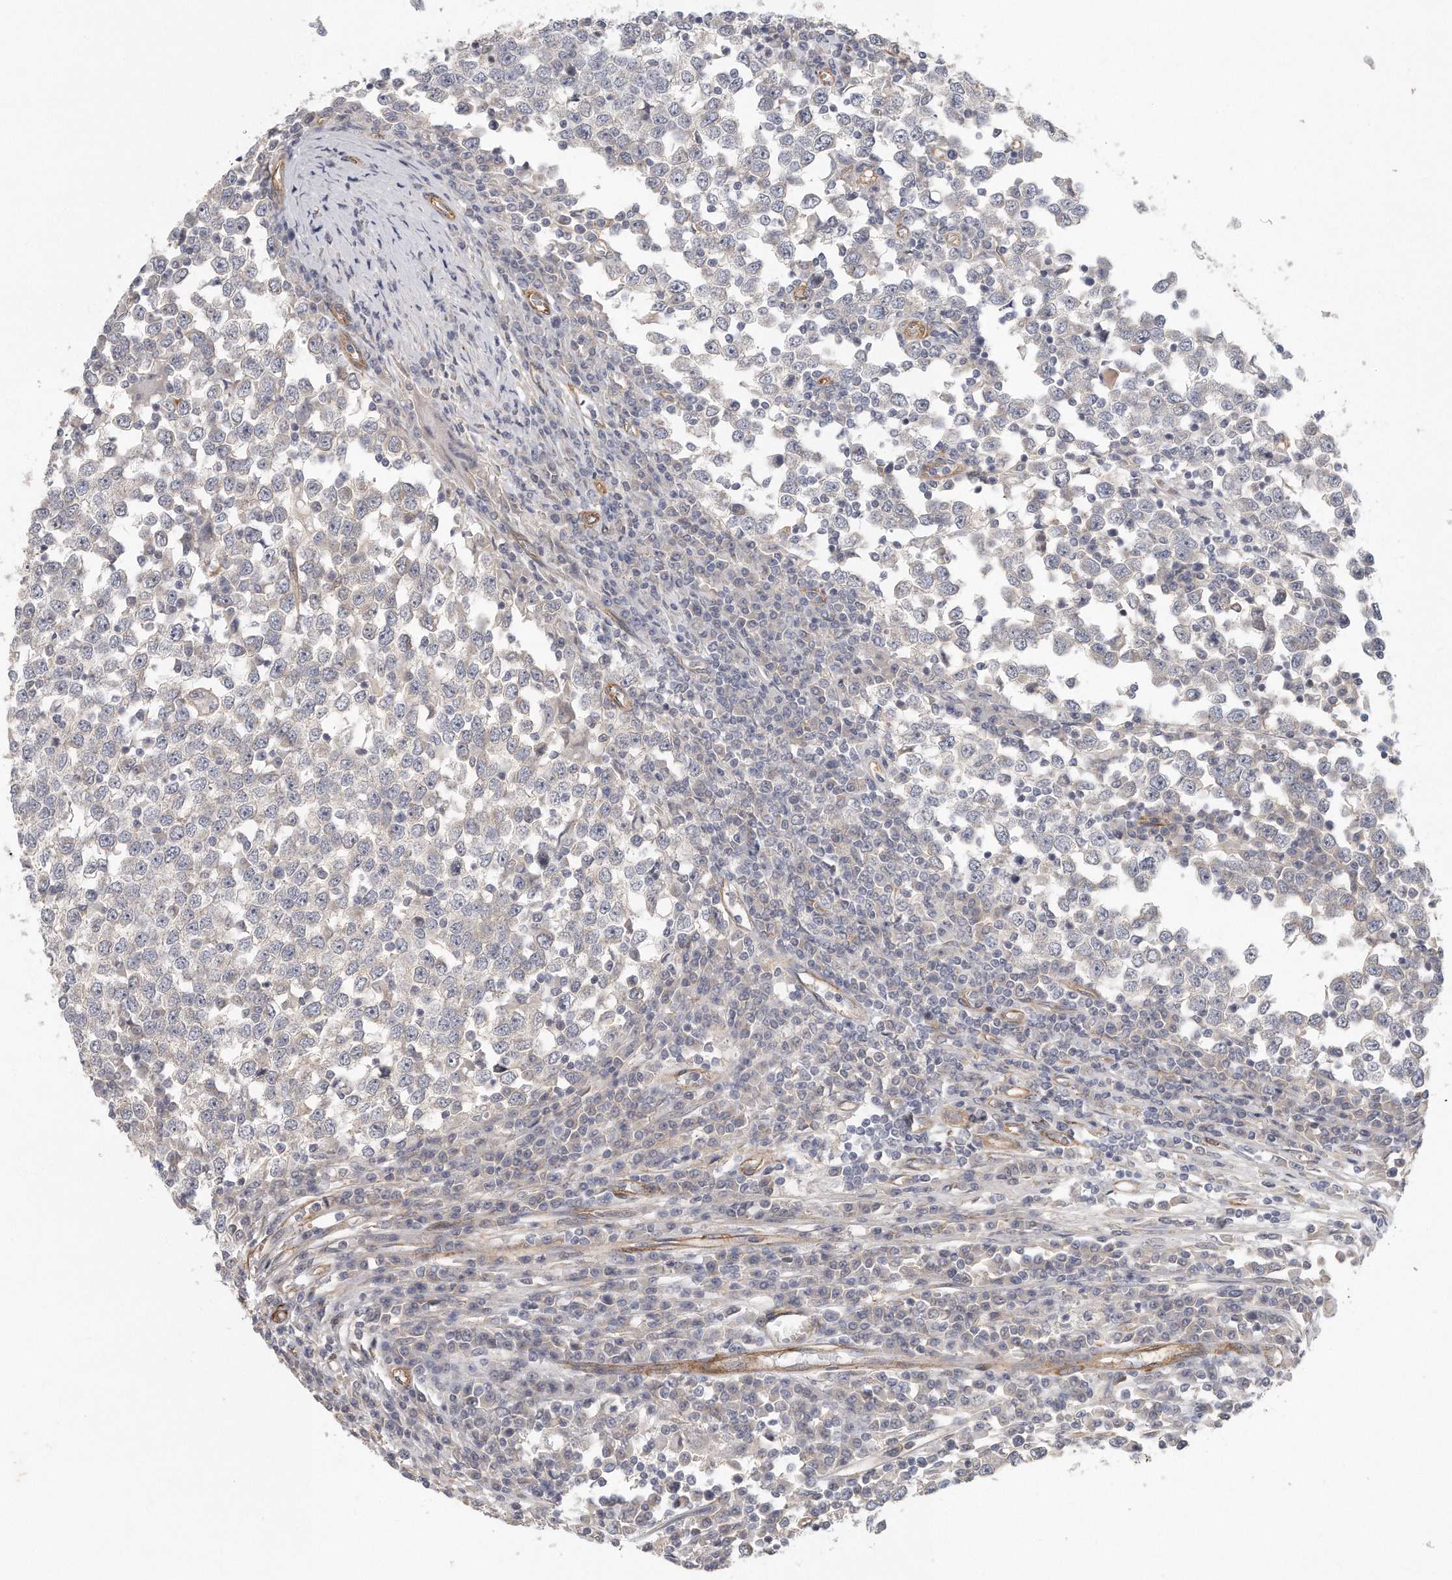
{"staining": {"intensity": "negative", "quantity": "none", "location": "none"}, "tissue": "testis cancer", "cell_type": "Tumor cells", "image_type": "cancer", "snomed": [{"axis": "morphology", "description": "Seminoma, NOS"}, {"axis": "topography", "description": "Testis"}], "caption": "Micrograph shows no protein positivity in tumor cells of testis cancer (seminoma) tissue.", "gene": "MTERF4", "patient": {"sex": "male", "age": 65}}